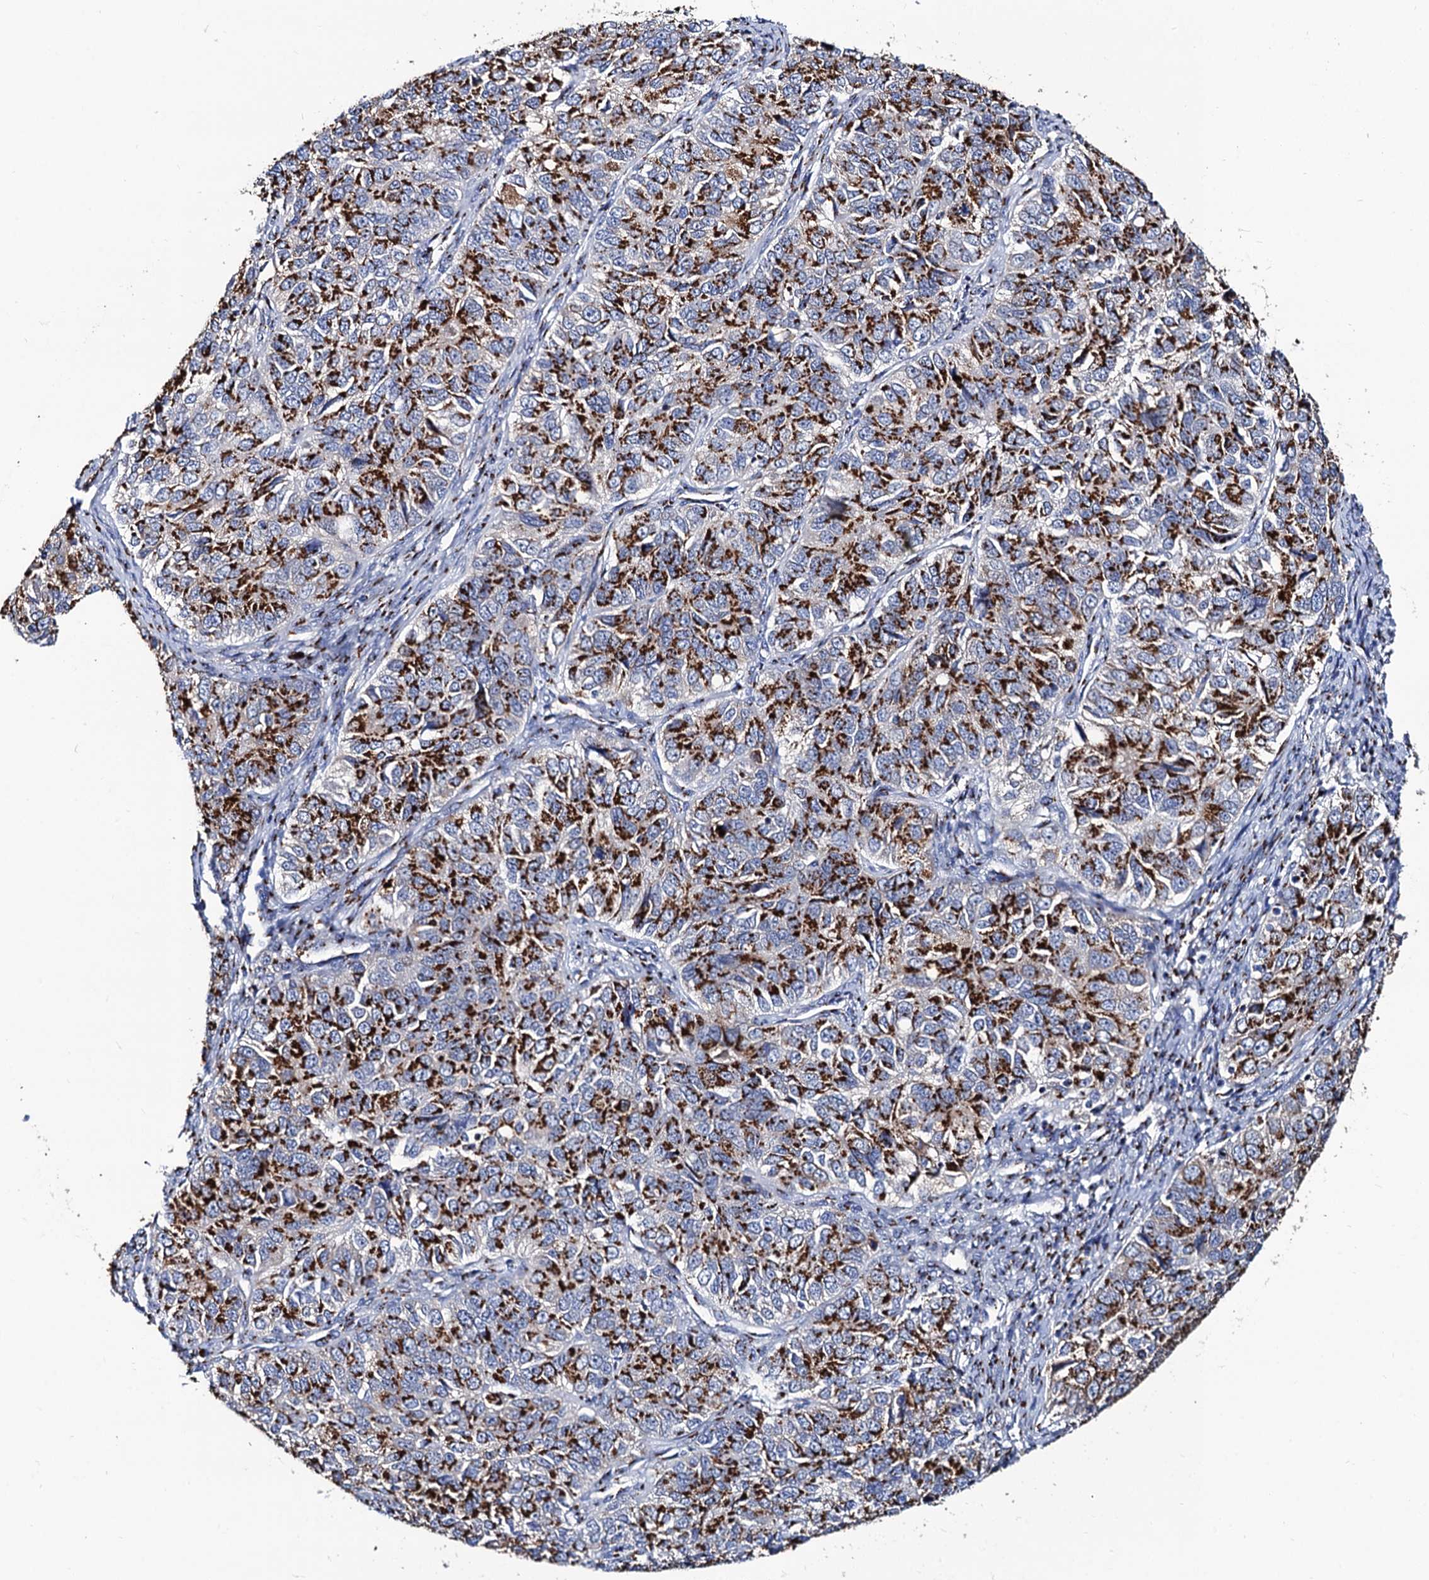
{"staining": {"intensity": "strong", "quantity": ">75%", "location": "cytoplasmic/membranous"}, "tissue": "ovarian cancer", "cell_type": "Tumor cells", "image_type": "cancer", "snomed": [{"axis": "morphology", "description": "Carcinoma, endometroid"}, {"axis": "topography", "description": "Ovary"}], "caption": "Protein analysis of ovarian cancer tissue demonstrates strong cytoplasmic/membranous staining in approximately >75% of tumor cells.", "gene": "TM9SF3", "patient": {"sex": "female", "age": 51}}